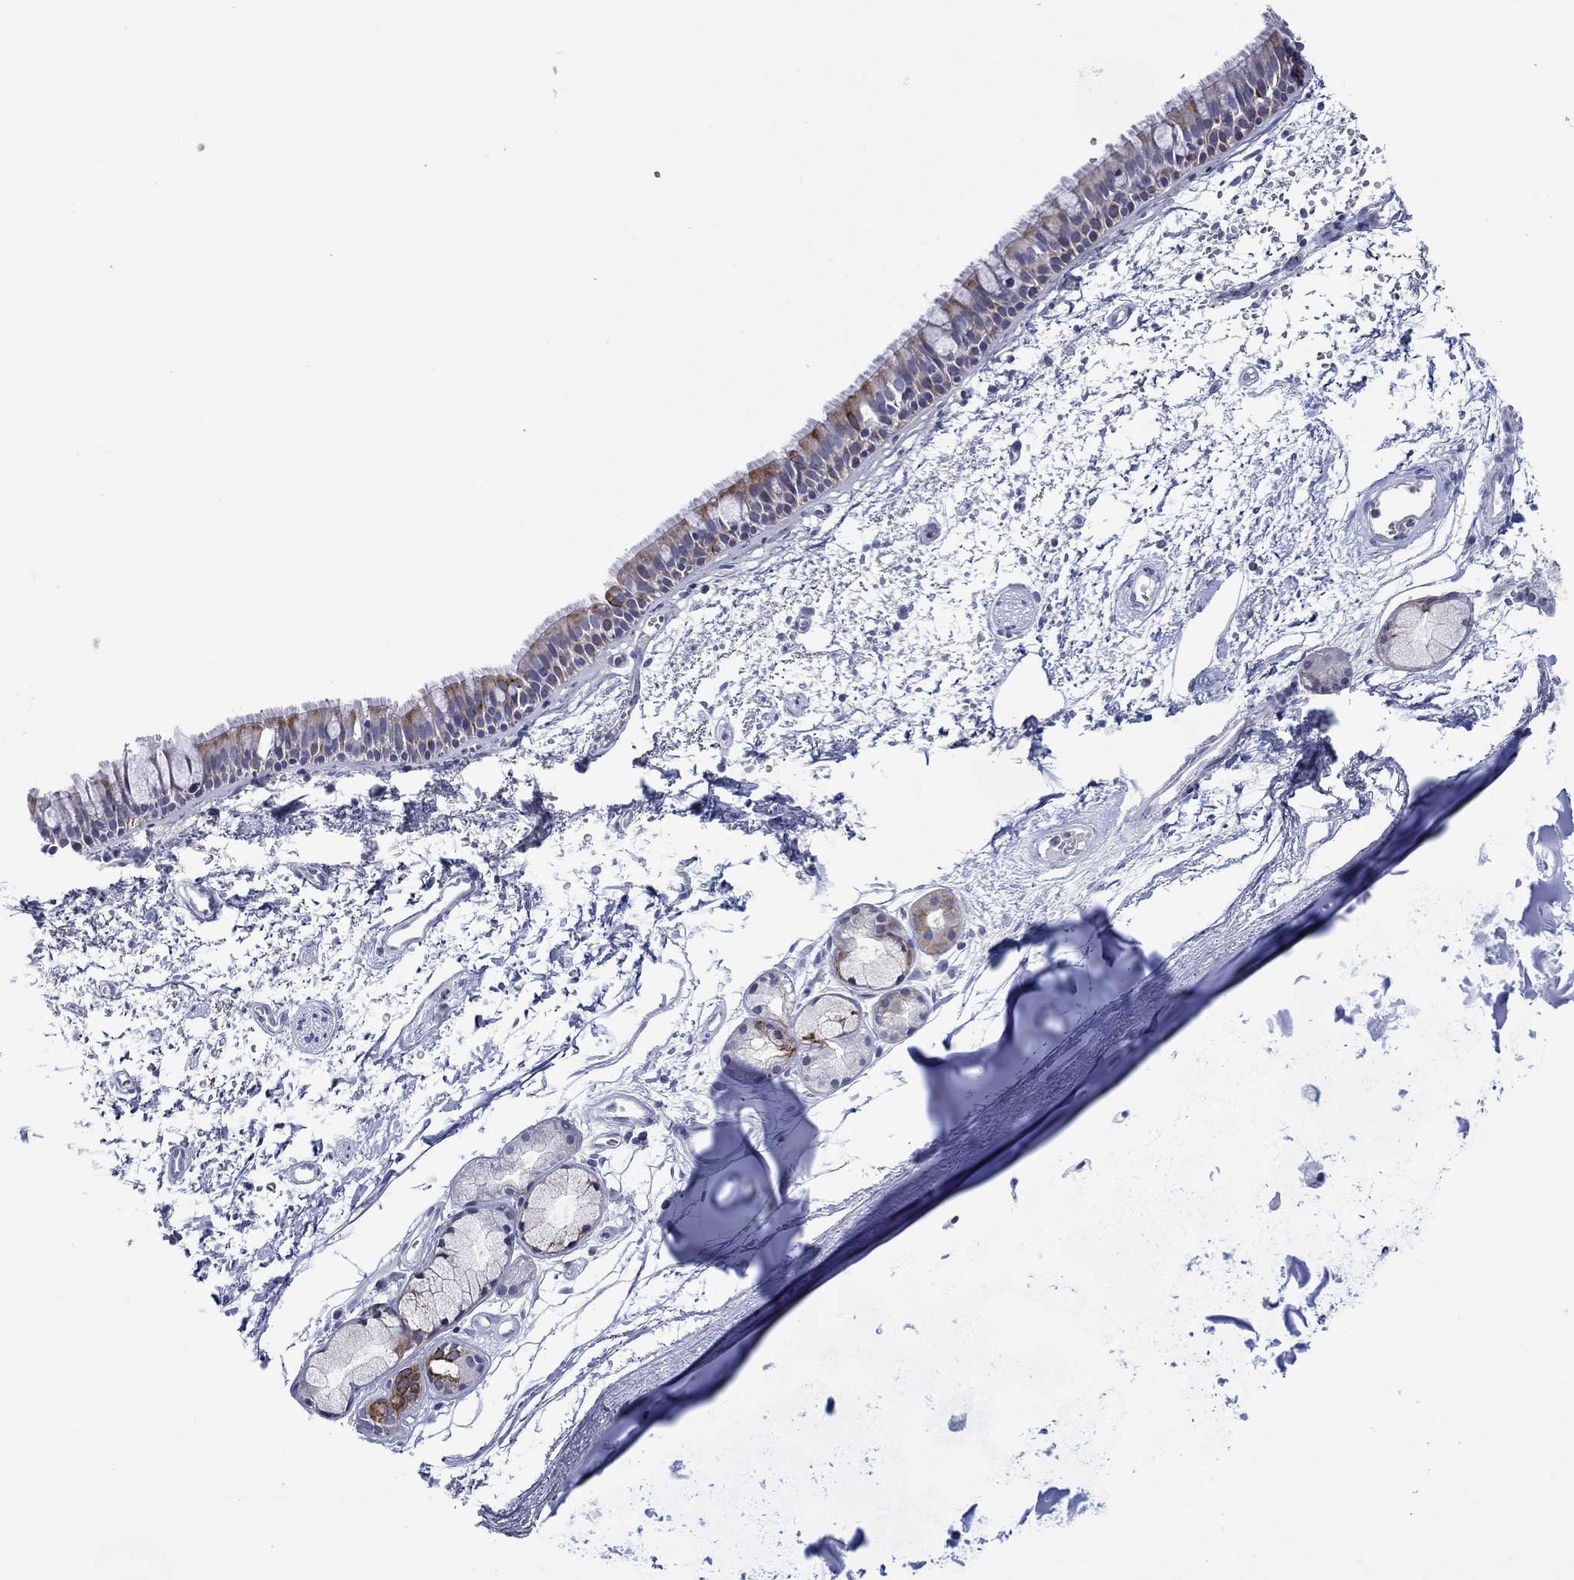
{"staining": {"intensity": "moderate", "quantity": "<25%", "location": "cytoplasmic/membranous"}, "tissue": "bronchus", "cell_type": "Respiratory epithelial cells", "image_type": "normal", "snomed": [{"axis": "morphology", "description": "Normal tissue, NOS"}, {"axis": "topography", "description": "Cartilage tissue"}, {"axis": "topography", "description": "Bronchus"}], "caption": "The micrograph shows immunohistochemical staining of normal bronchus. There is moderate cytoplasmic/membranous staining is identified in about <25% of respiratory epithelial cells.", "gene": "TRIM31", "patient": {"sex": "male", "age": 66}}